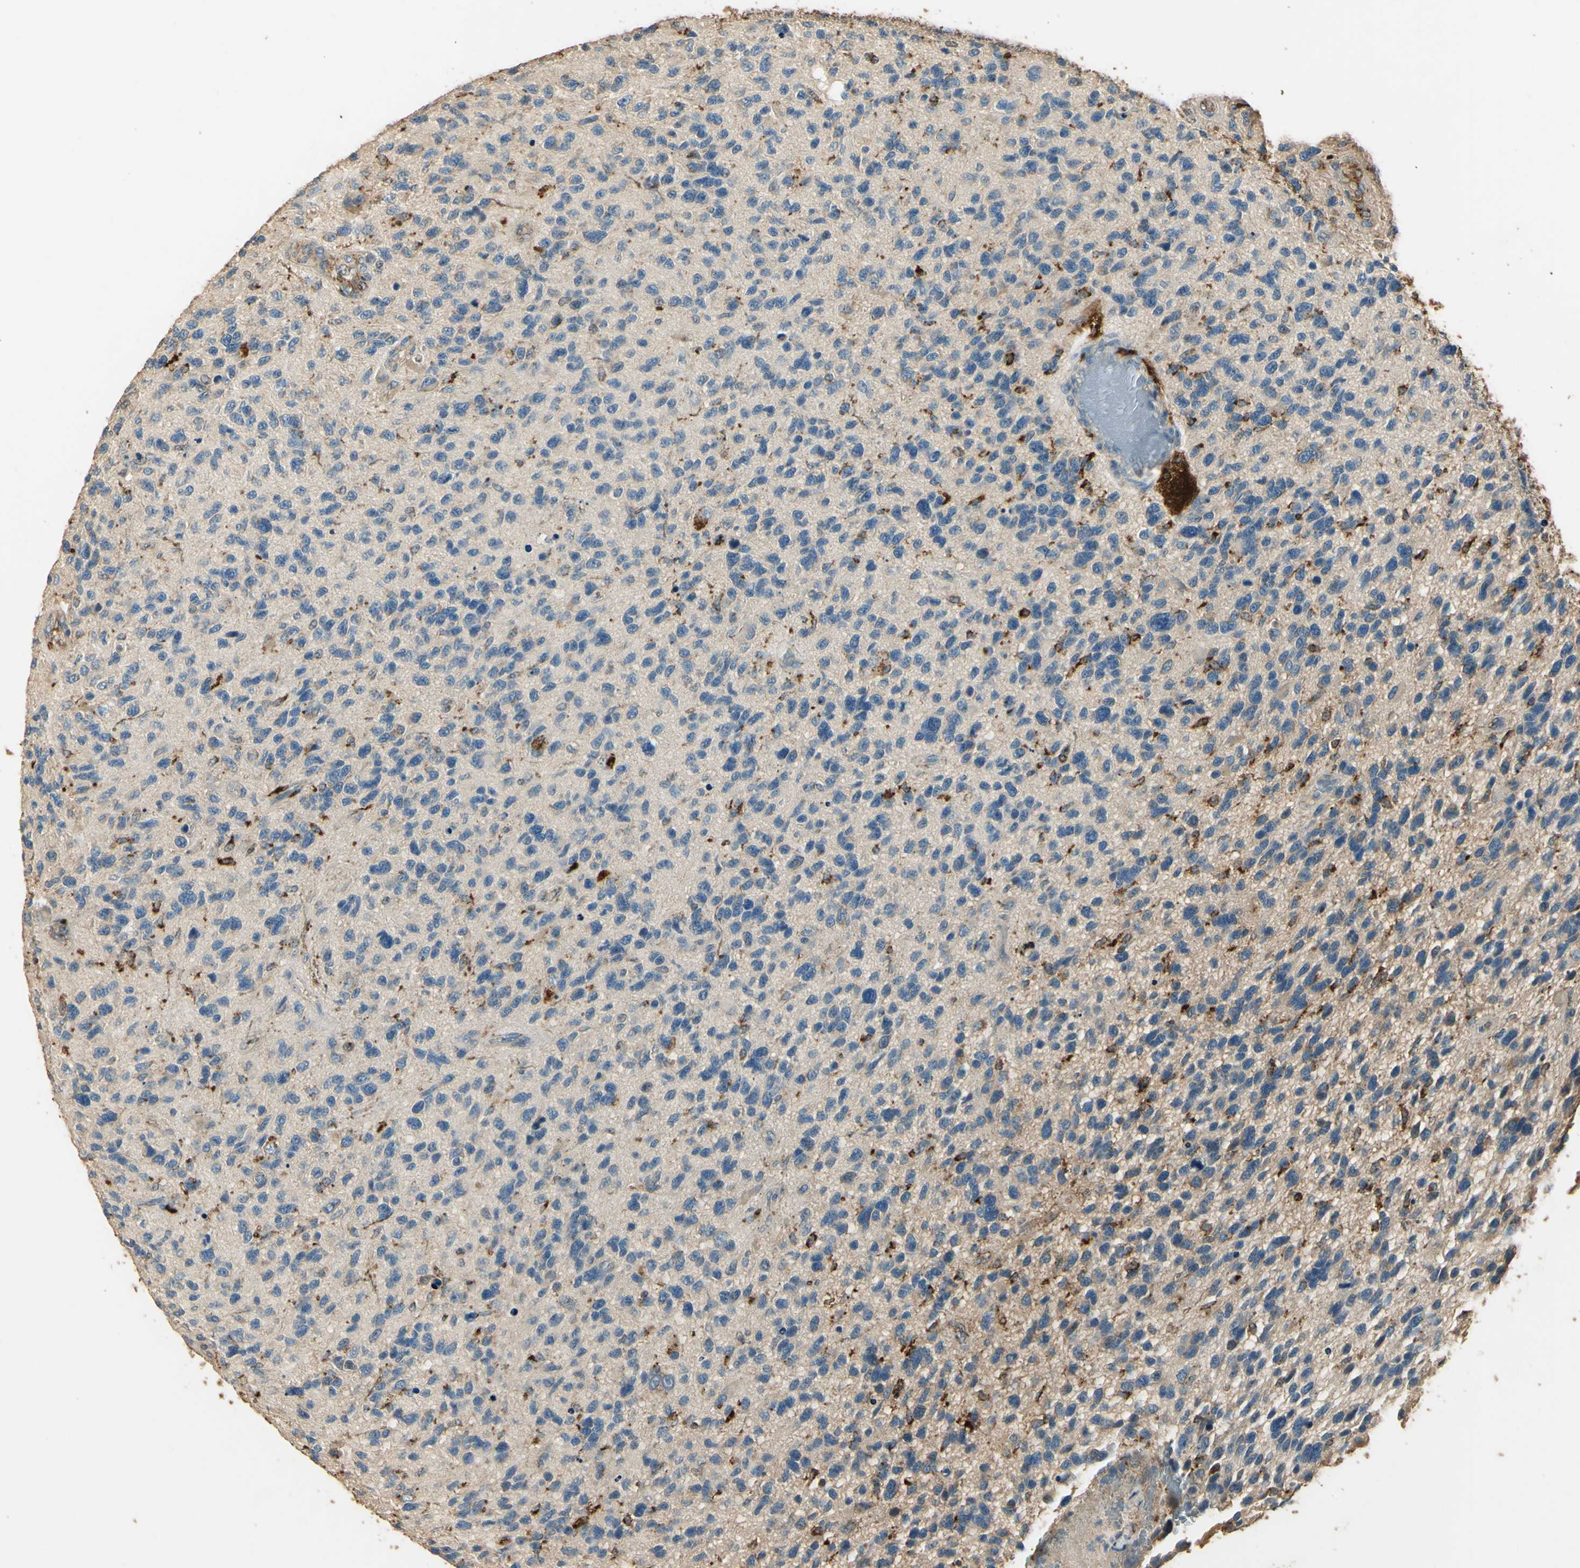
{"staining": {"intensity": "moderate", "quantity": "<25%", "location": "cytoplasmic/membranous"}, "tissue": "glioma", "cell_type": "Tumor cells", "image_type": "cancer", "snomed": [{"axis": "morphology", "description": "Glioma, malignant, High grade"}, {"axis": "topography", "description": "Brain"}], "caption": "Glioma tissue displays moderate cytoplasmic/membranous expression in approximately <25% of tumor cells, visualized by immunohistochemistry. (DAB IHC, brown staining for protein, blue staining for nuclei).", "gene": "ARHGEF17", "patient": {"sex": "female", "age": 58}}